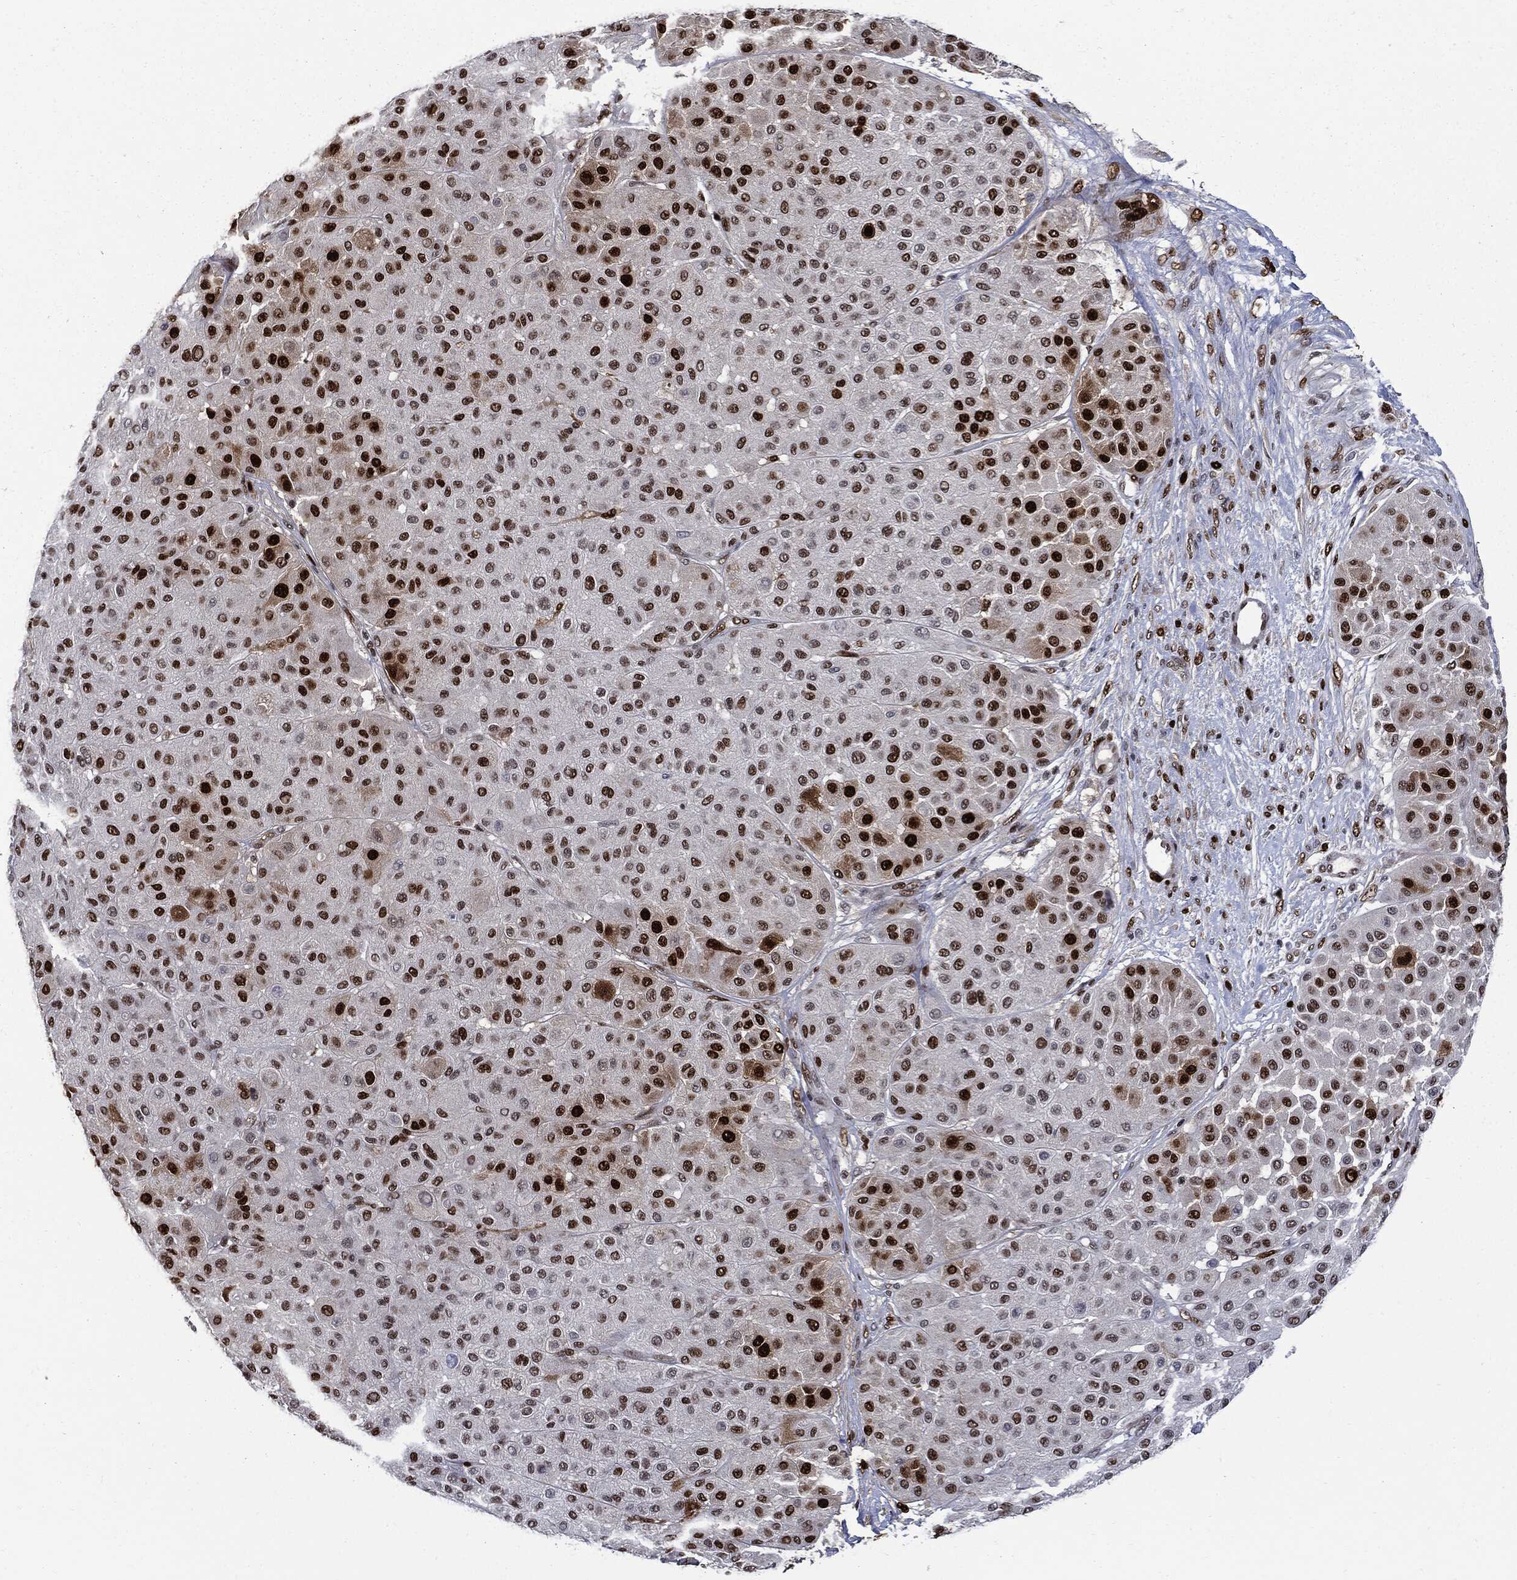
{"staining": {"intensity": "strong", "quantity": ">75%", "location": "nuclear"}, "tissue": "melanoma", "cell_type": "Tumor cells", "image_type": "cancer", "snomed": [{"axis": "morphology", "description": "Malignant melanoma, Metastatic site"}, {"axis": "topography", "description": "Smooth muscle"}], "caption": "A high amount of strong nuclear expression is appreciated in approximately >75% of tumor cells in malignant melanoma (metastatic site) tissue.", "gene": "PCNA", "patient": {"sex": "male", "age": 41}}